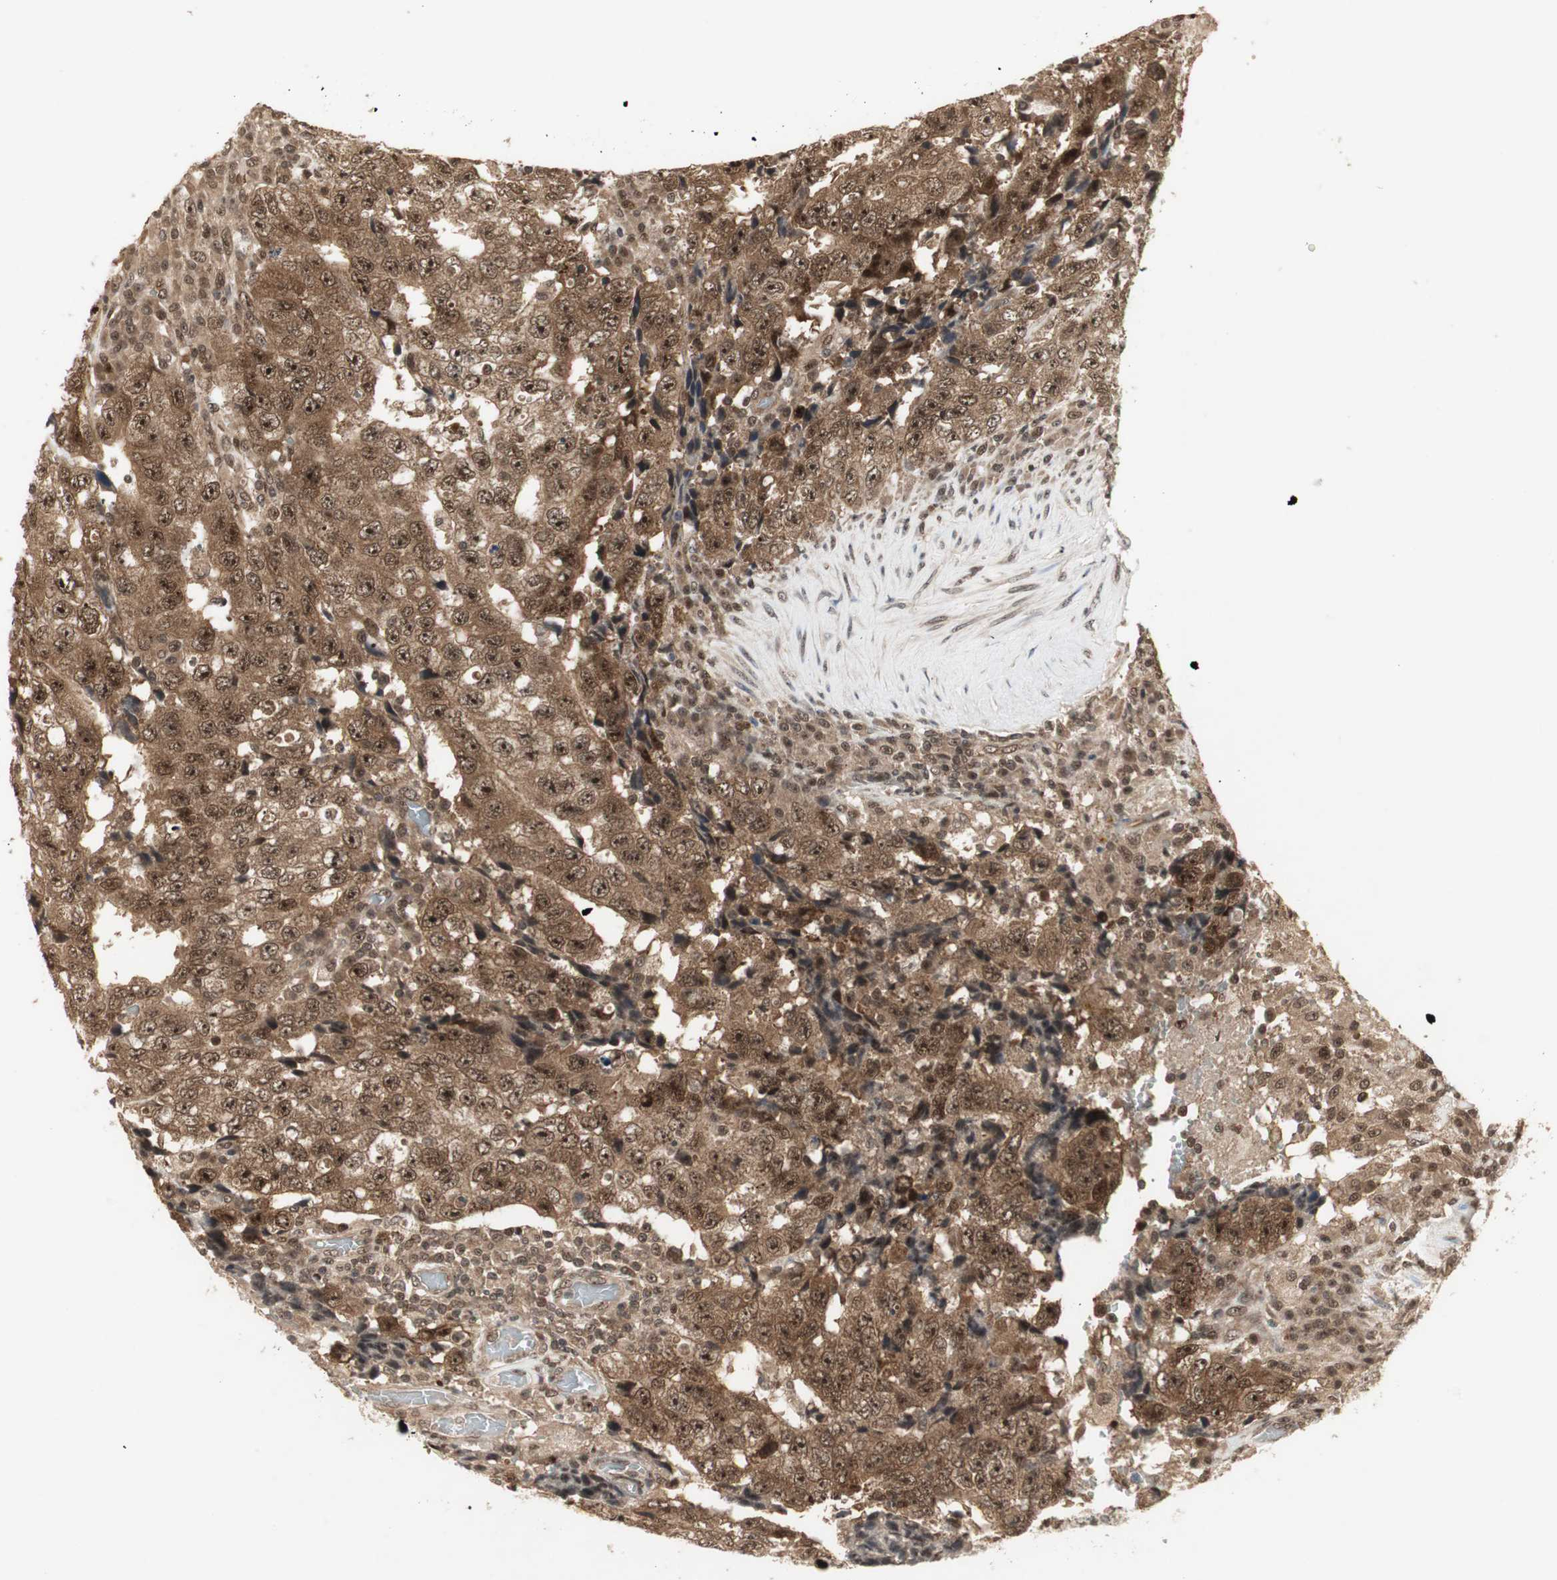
{"staining": {"intensity": "strong", "quantity": ">75%", "location": "cytoplasmic/membranous,nuclear"}, "tissue": "testis cancer", "cell_type": "Tumor cells", "image_type": "cancer", "snomed": [{"axis": "morphology", "description": "Necrosis, NOS"}, {"axis": "morphology", "description": "Carcinoma, Embryonal, NOS"}, {"axis": "topography", "description": "Testis"}], "caption": "Brown immunohistochemical staining in human testis embryonal carcinoma shows strong cytoplasmic/membranous and nuclear staining in approximately >75% of tumor cells.", "gene": "CSNK2B", "patient": {"sex": "male", "age": 19}}